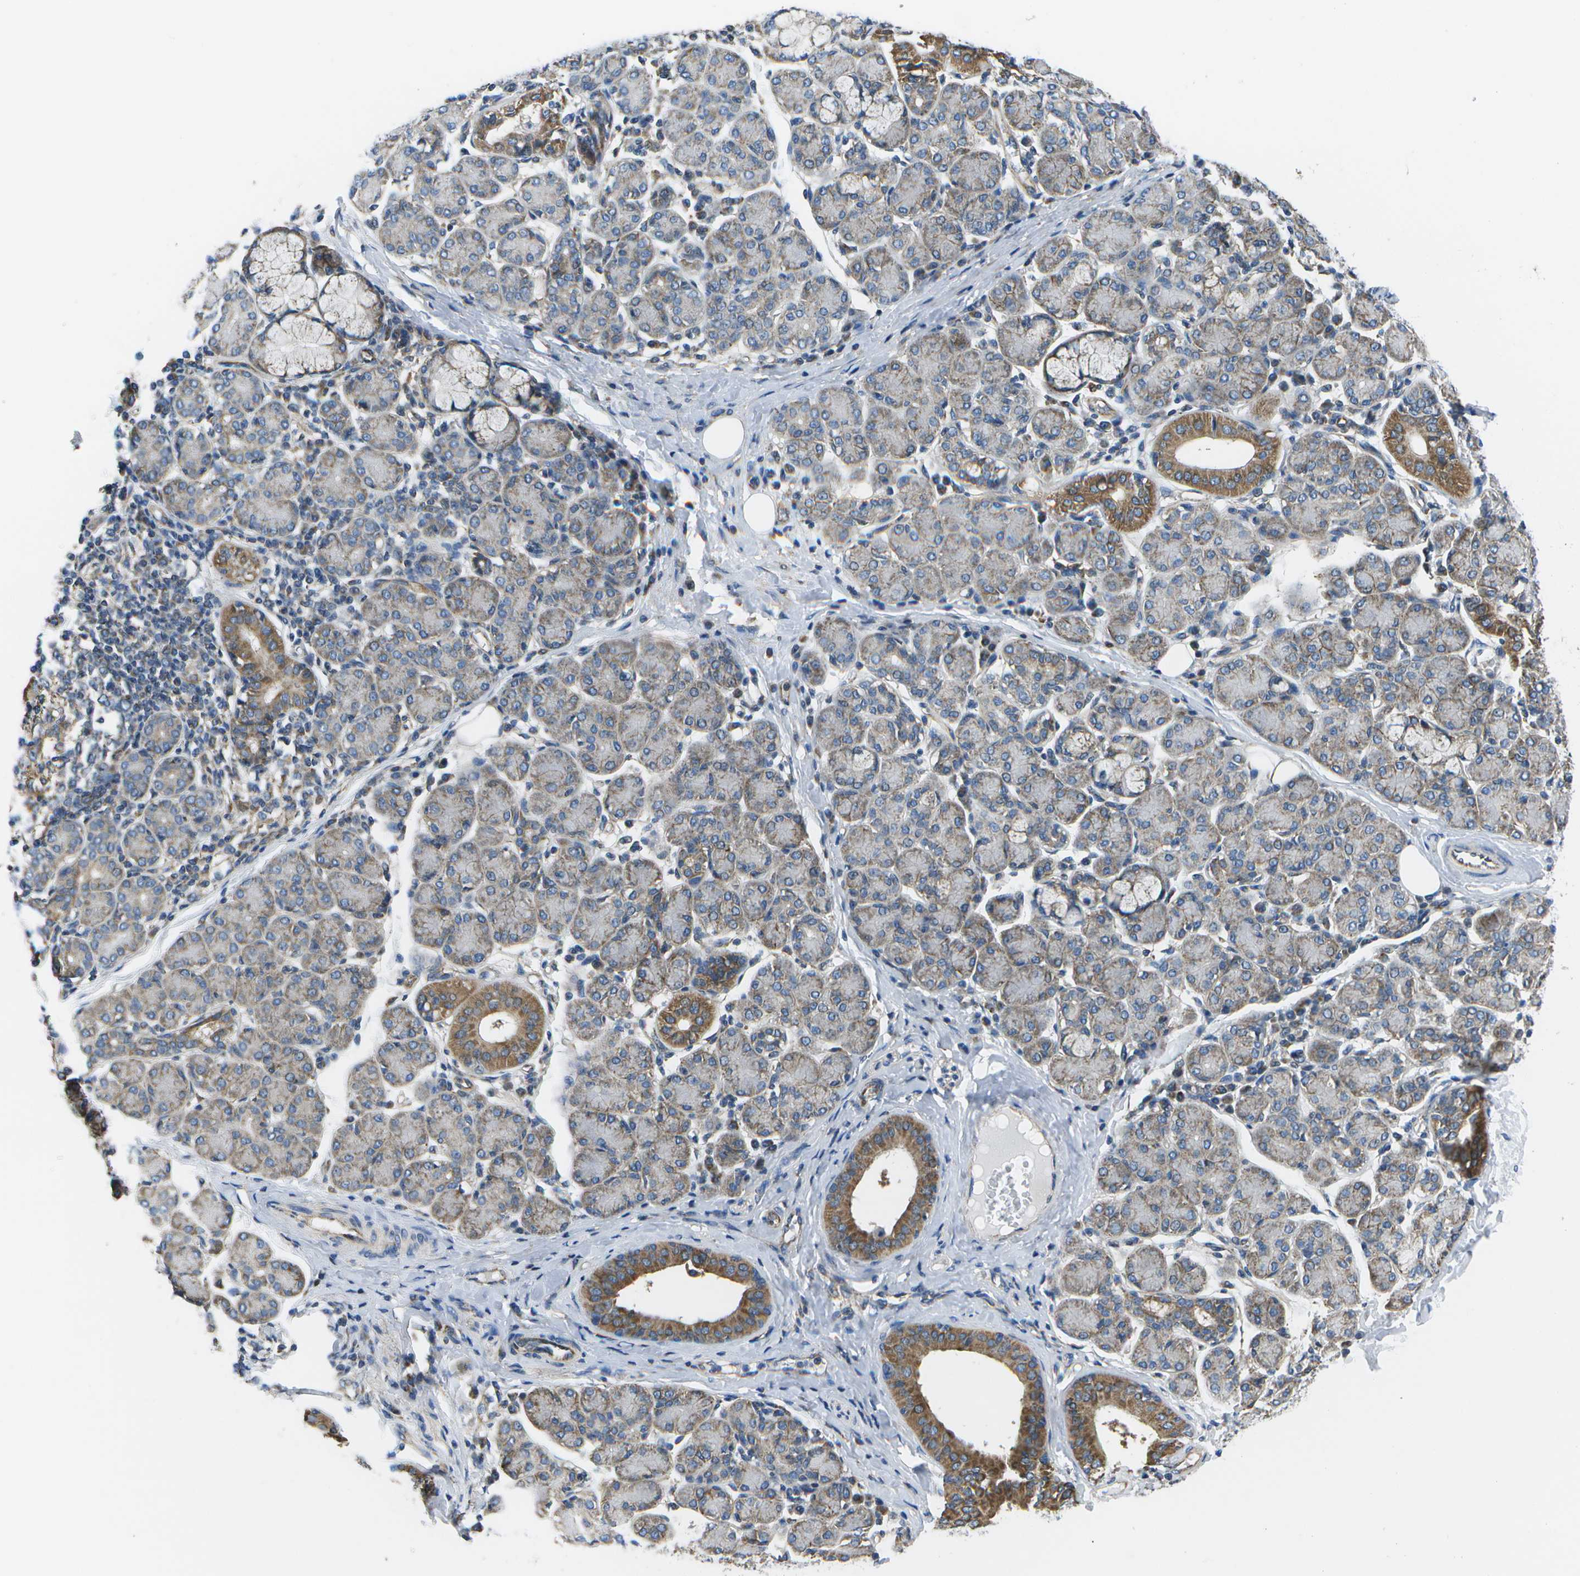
{"staining": {"intensity": "moderate", "quantity": "<25%", "location": "cytoplasmic/membranous"}, "tissue": "salivary gland", "cell_type": "Glandular cells", "image_type": "normal", "snomed": [{"axis": "morphology", "description": "Normal tissue, NOS"}, {"axis": "morphology", "description": "Inflammation, NOS"}, {"axis": "topography", "description": "Lymph node"}, {"axis": "topography", "description": "Salivary gland"}], "caption": "A high-resolution photomicrograph shows immunohistochemistry staining of benign salivary gland, which displays moderate cytoplasmic/membranous staining in about <25% of glandular cells.", "gene": "MVK", "patient": {"sex": "male", "age": 3}}